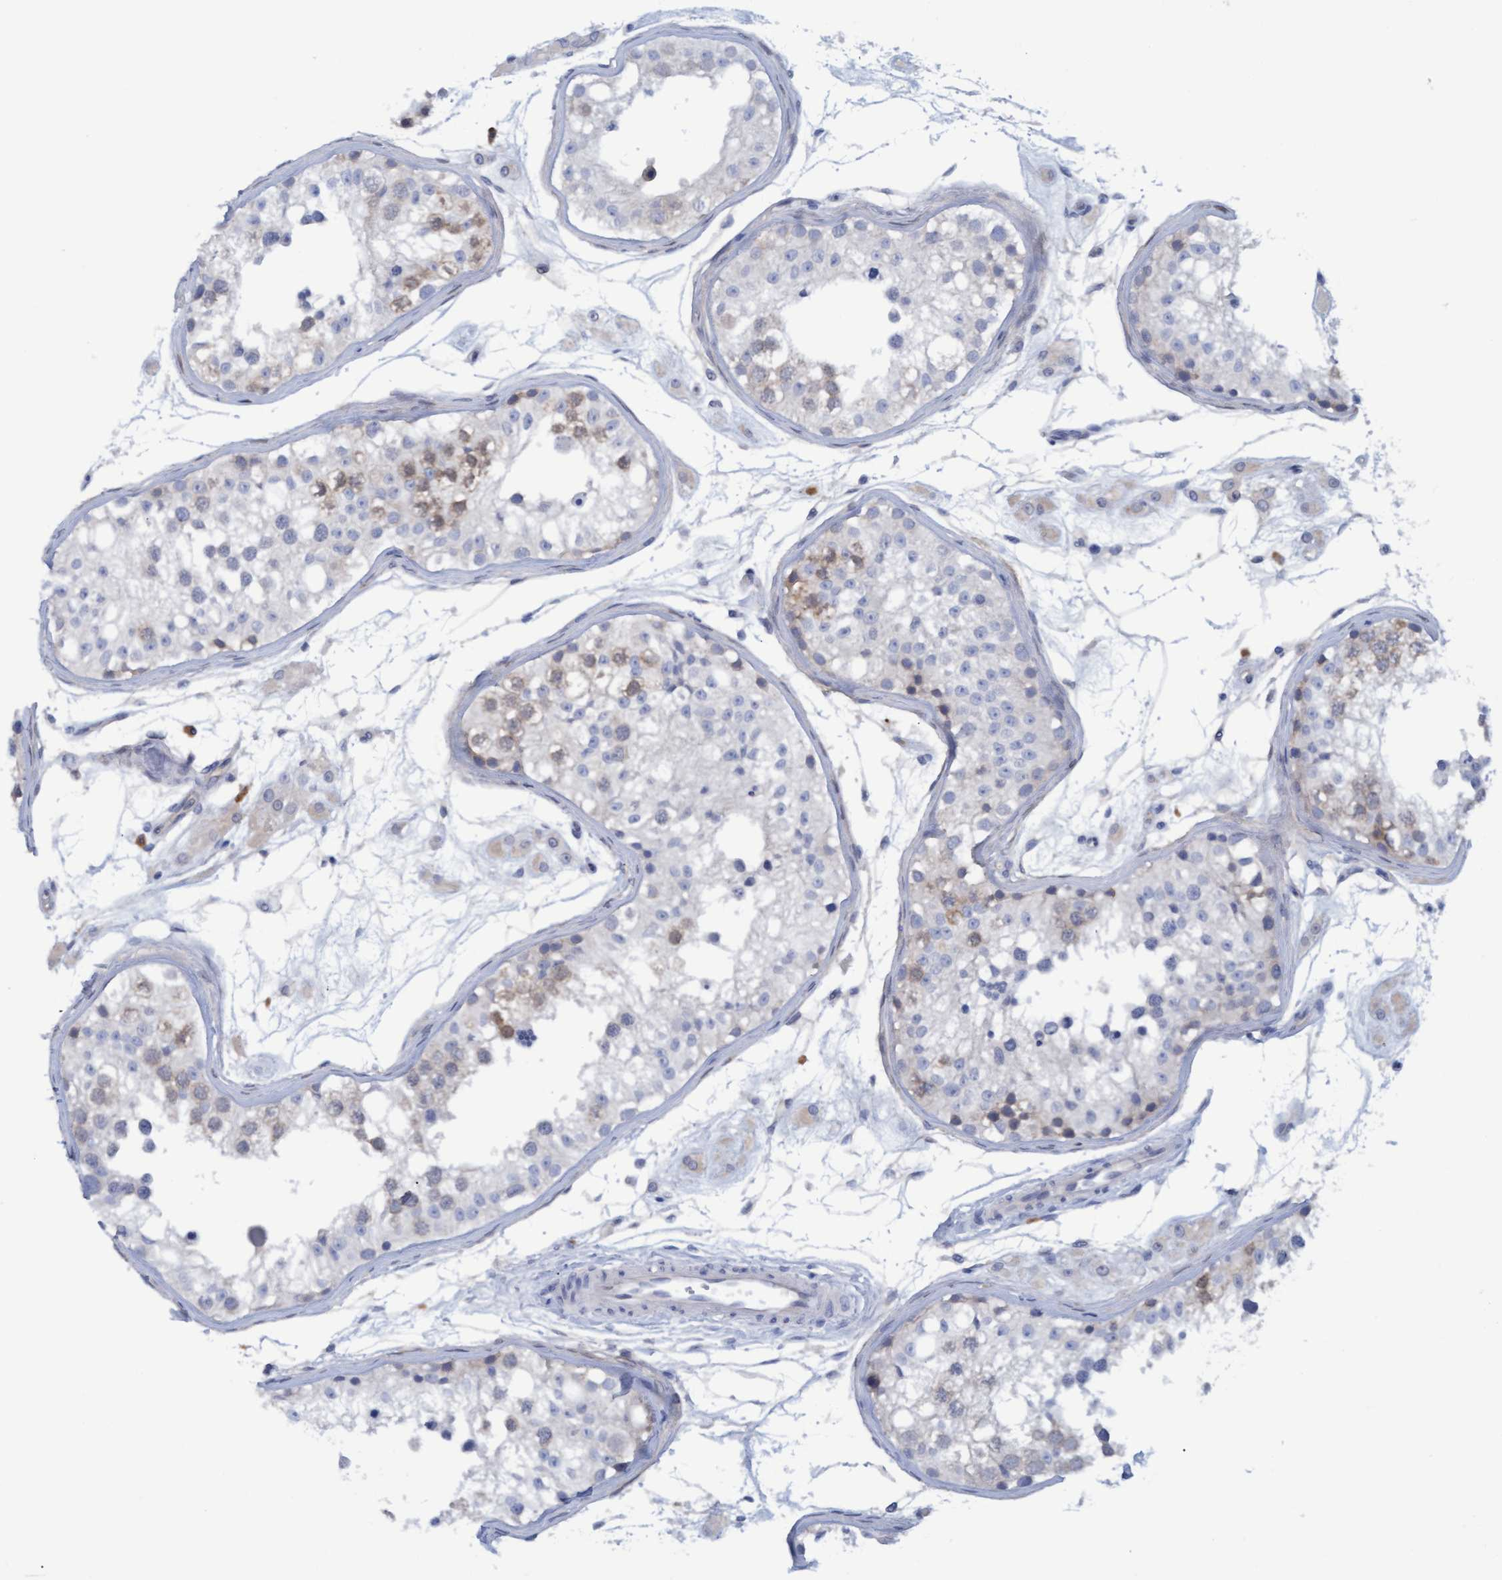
{"staining": {"intensity": "weak", "quantity": "<25%", "location": "cytoplasmic/membranous"}, "tissue": "testis", "cell_type": "Cells in seminiferous ducts", "image_type": "normal", "snomed": [{"axis": "morphology", "description": "Normal tissue, NOS"}, {"axis": "morphology", "description": "Adenocarcinoma, metastatic, NOS"}, {"axis": "topography", "description": "Testis"}], "caption": "Cells in seminiferous ducts are negative for brown protein staining in normal testis. (Stains: DAB IHC with hematoxylin counter stain, Microscopy: brightfield microscopy at high magnification).", "gene": "STXBP1", "patient": {"sex": "male", "age": 26}}